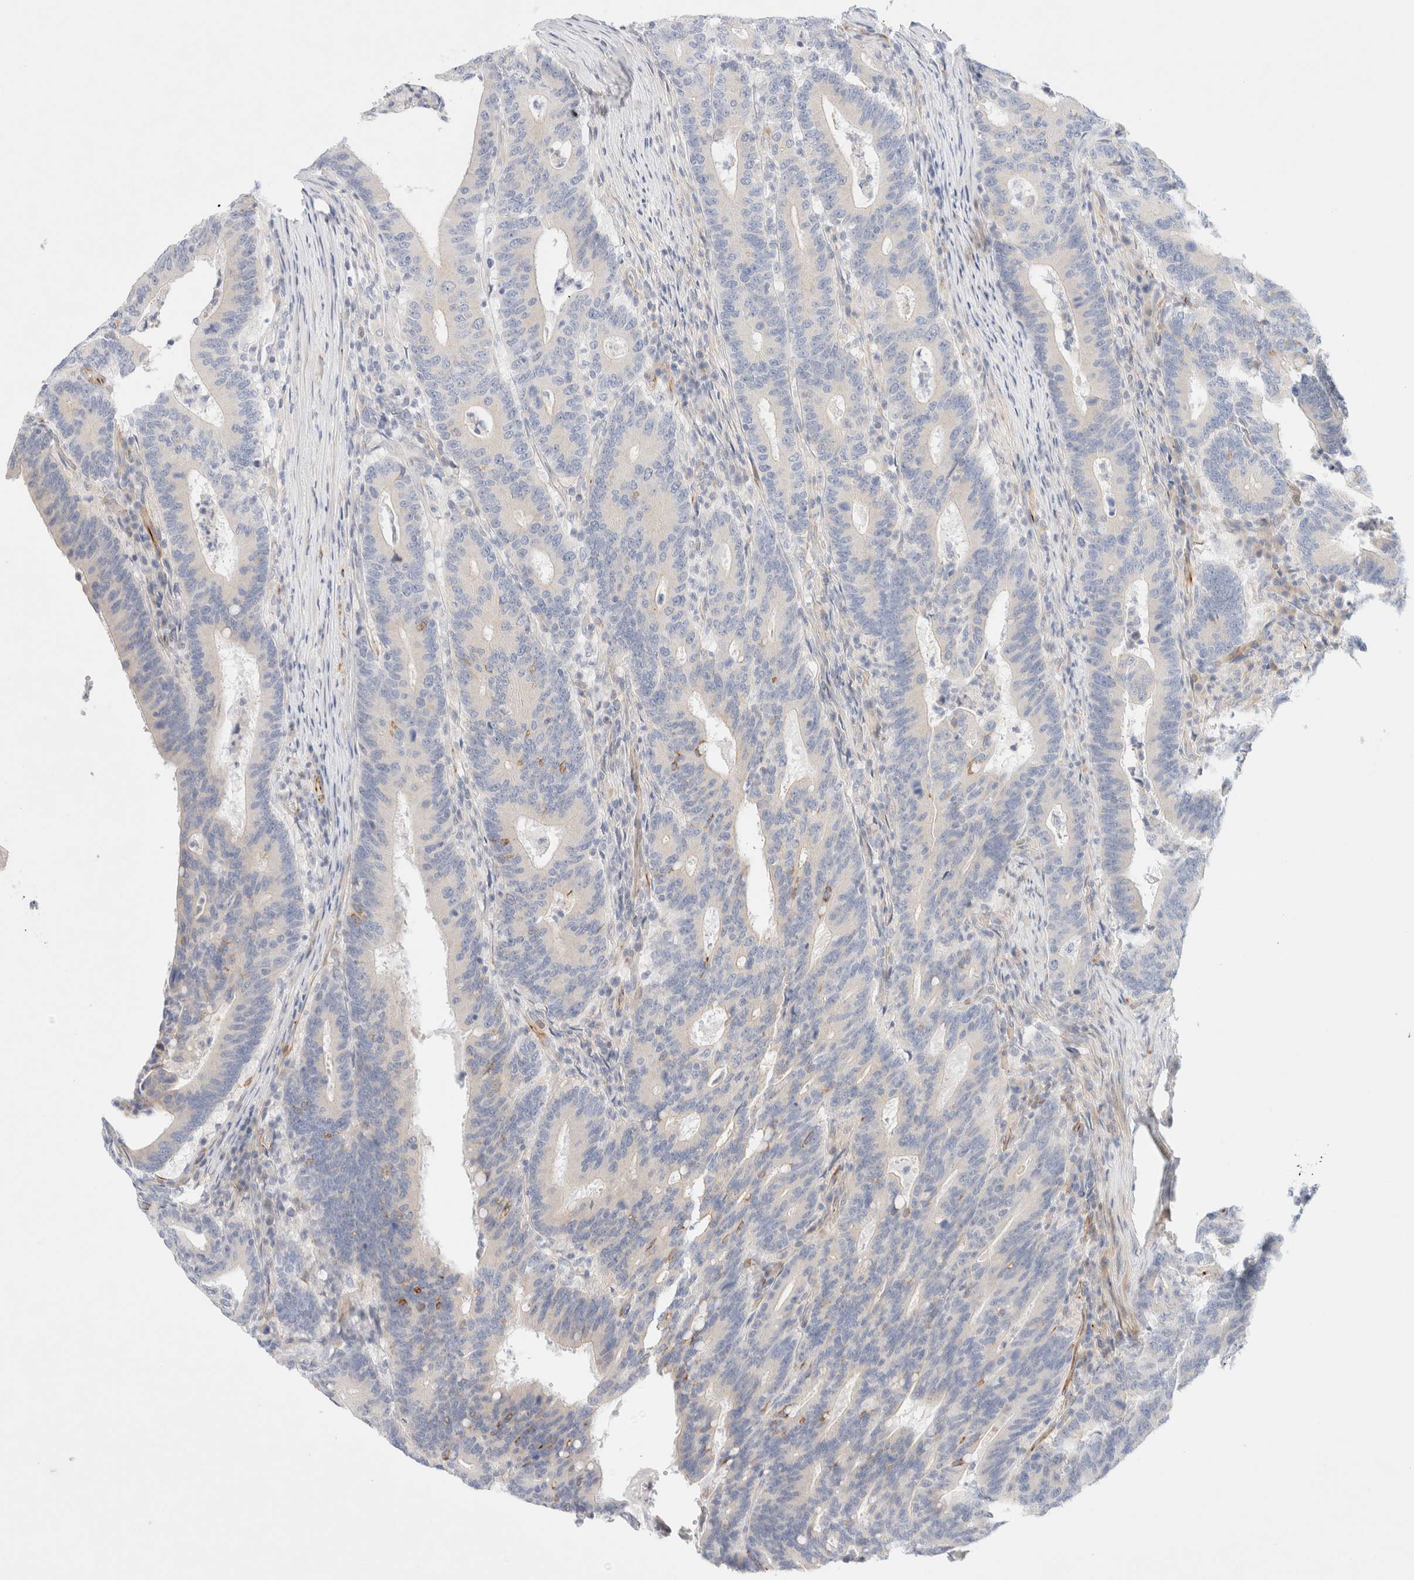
{"staining": {"intensity": "negative", "quantity": "none", "location": "none"}, "tissue": "colorectal cancer", "cell_type": "Tumor cells", "image_type": "cancer", "snomed": [{"axis": "morphology", "description": "Adenocarcinoma, NOS"}, {"axis": "topography", "description": "Colon"}], "caption": "The histopathology image displays no staining of tumor cells in colorectal cancer. (IHC, brightfield microscopy, high magnification).", "gene": "SLC25A48", "patient": {"sex": "female", "age": 66}}